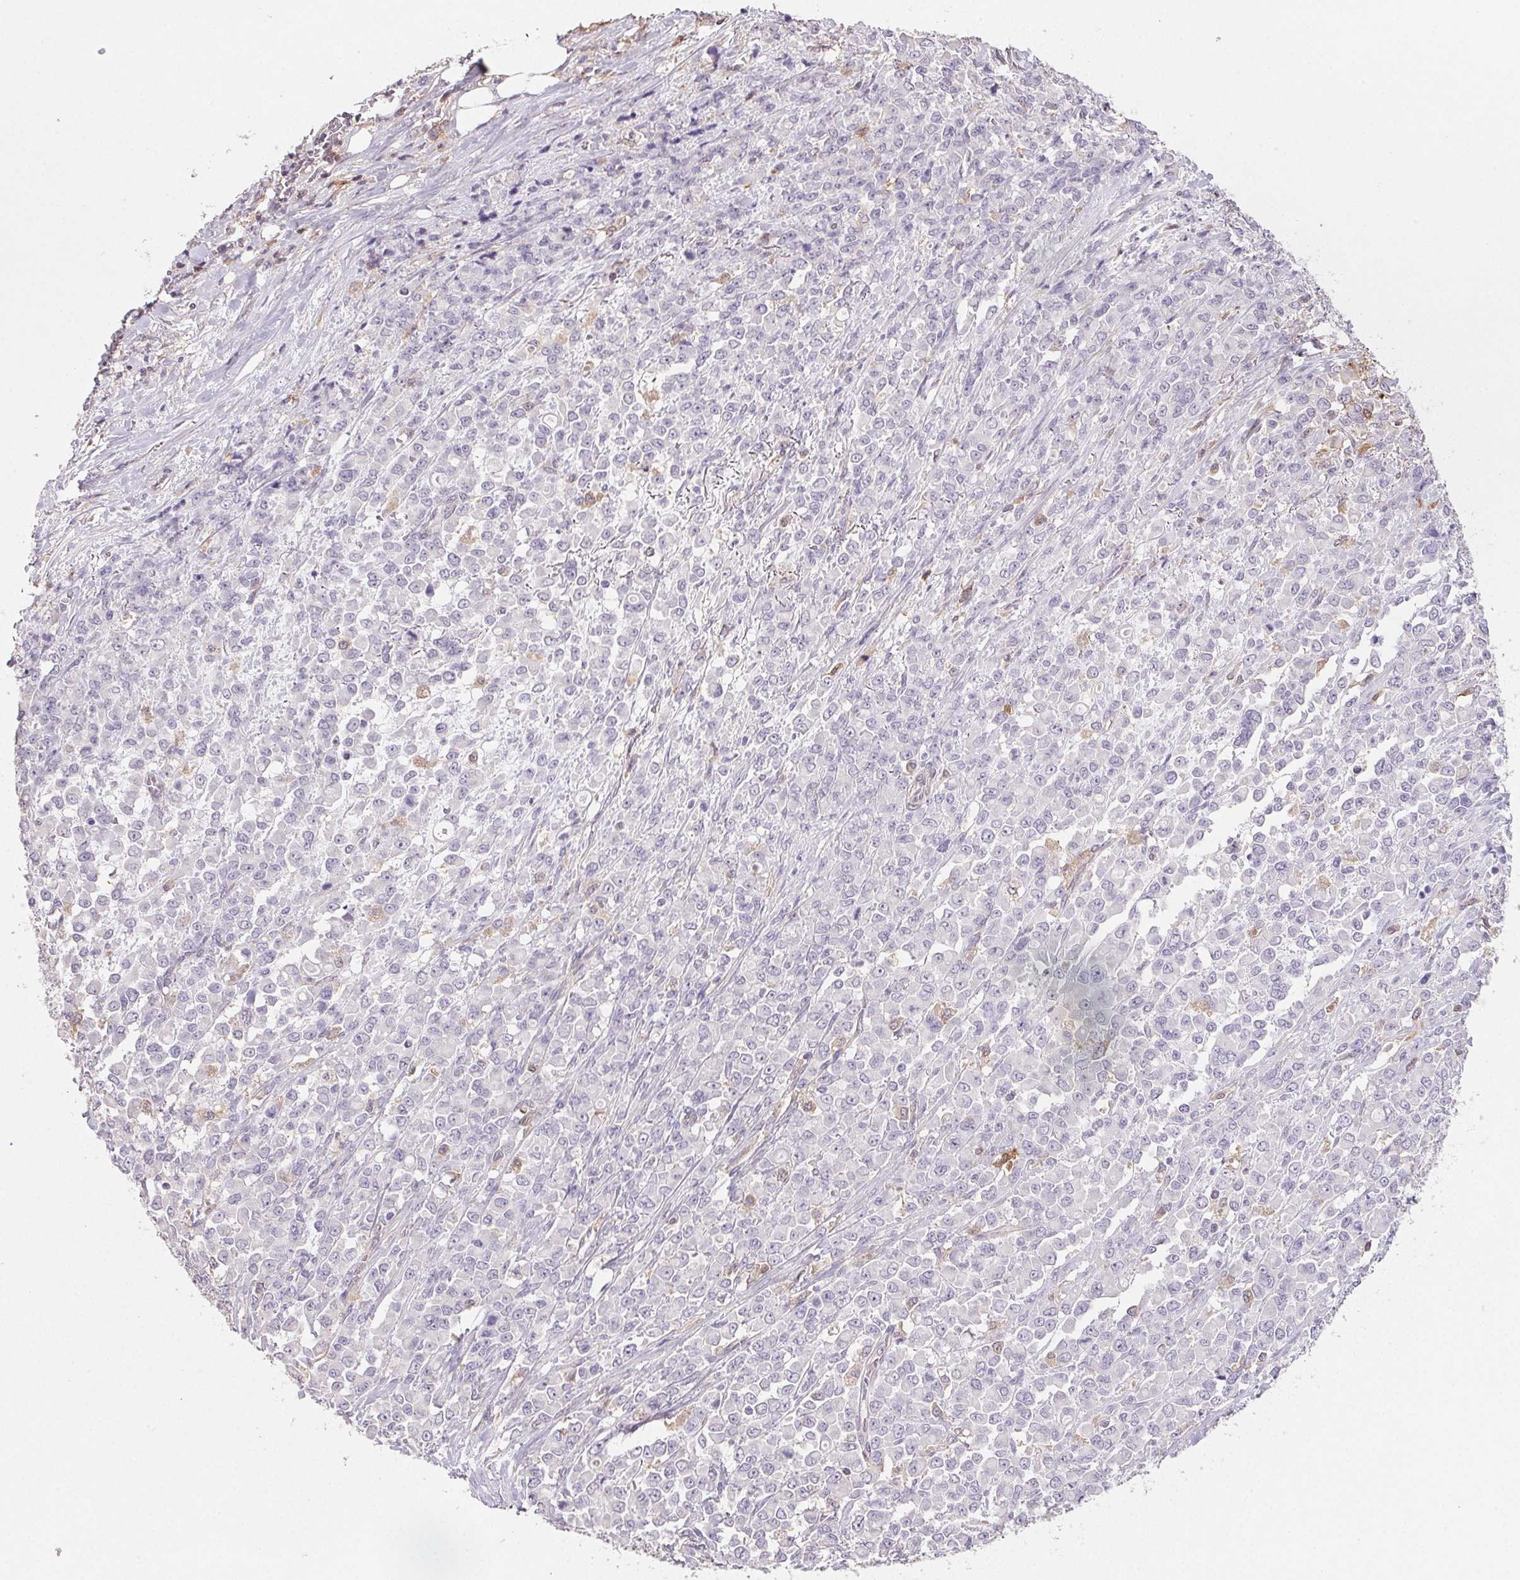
{"staining": {"intensity": "negative", "quantity": "none", "location": "none"}, "tissue": "stomach cancer", "cell_type": "Tumor cells", "image_type": "cancer", "snomed": [{"axis": "morphology", "description": "Adenocarcinoma, NOS"}, {"axis": "topography", "description": "Stomach"}], "caption": "Stomach cancer (adenocarcinoma) stained for a protein using immunohistochemistry displays no expression tumor cells.", "gene": "GBP1", "patient": {"sex": "female", "age": 76}}